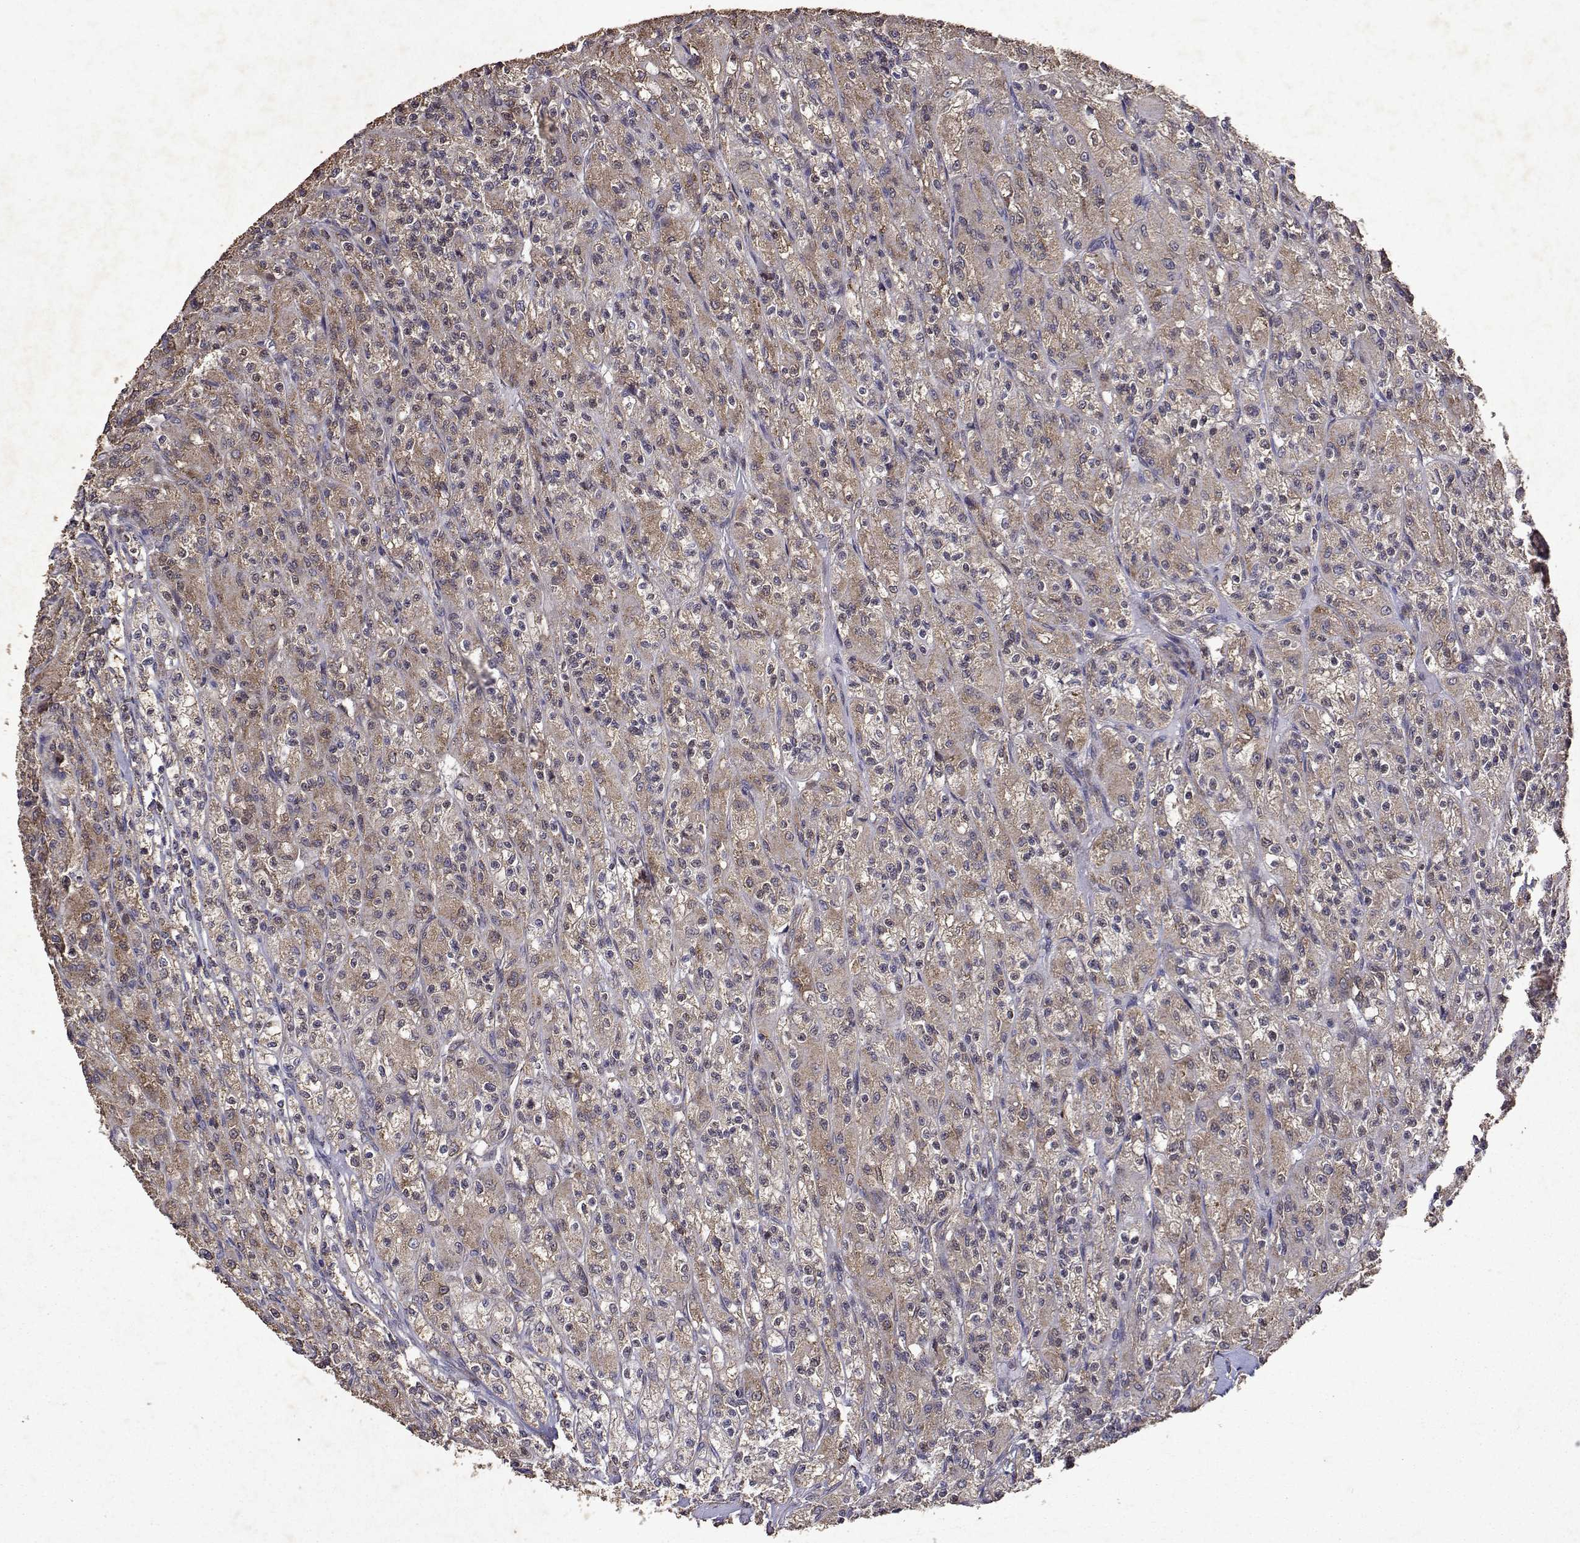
{"staining": {"intensity": "weak", "quantity": ">75%", "location": "cytoplasmic/membranous"}, "tissue": "renal cancer", "cell_type": "Tumor cells", "image_type": "cancer", "snomed": [{"axis": "morphology", "description": "Adenocarcinoma, NOS"}, {"axis": "topography", "description": "Kidney"}], "caption": "Brown immunohistochemical staining in human adenocarcinoma (renal) reveals weak cytoplasmic/membranous staining in about >75% of tumor cells.", "gene": "TARBP2", "patient": {"sex": "female", "age": 70}}